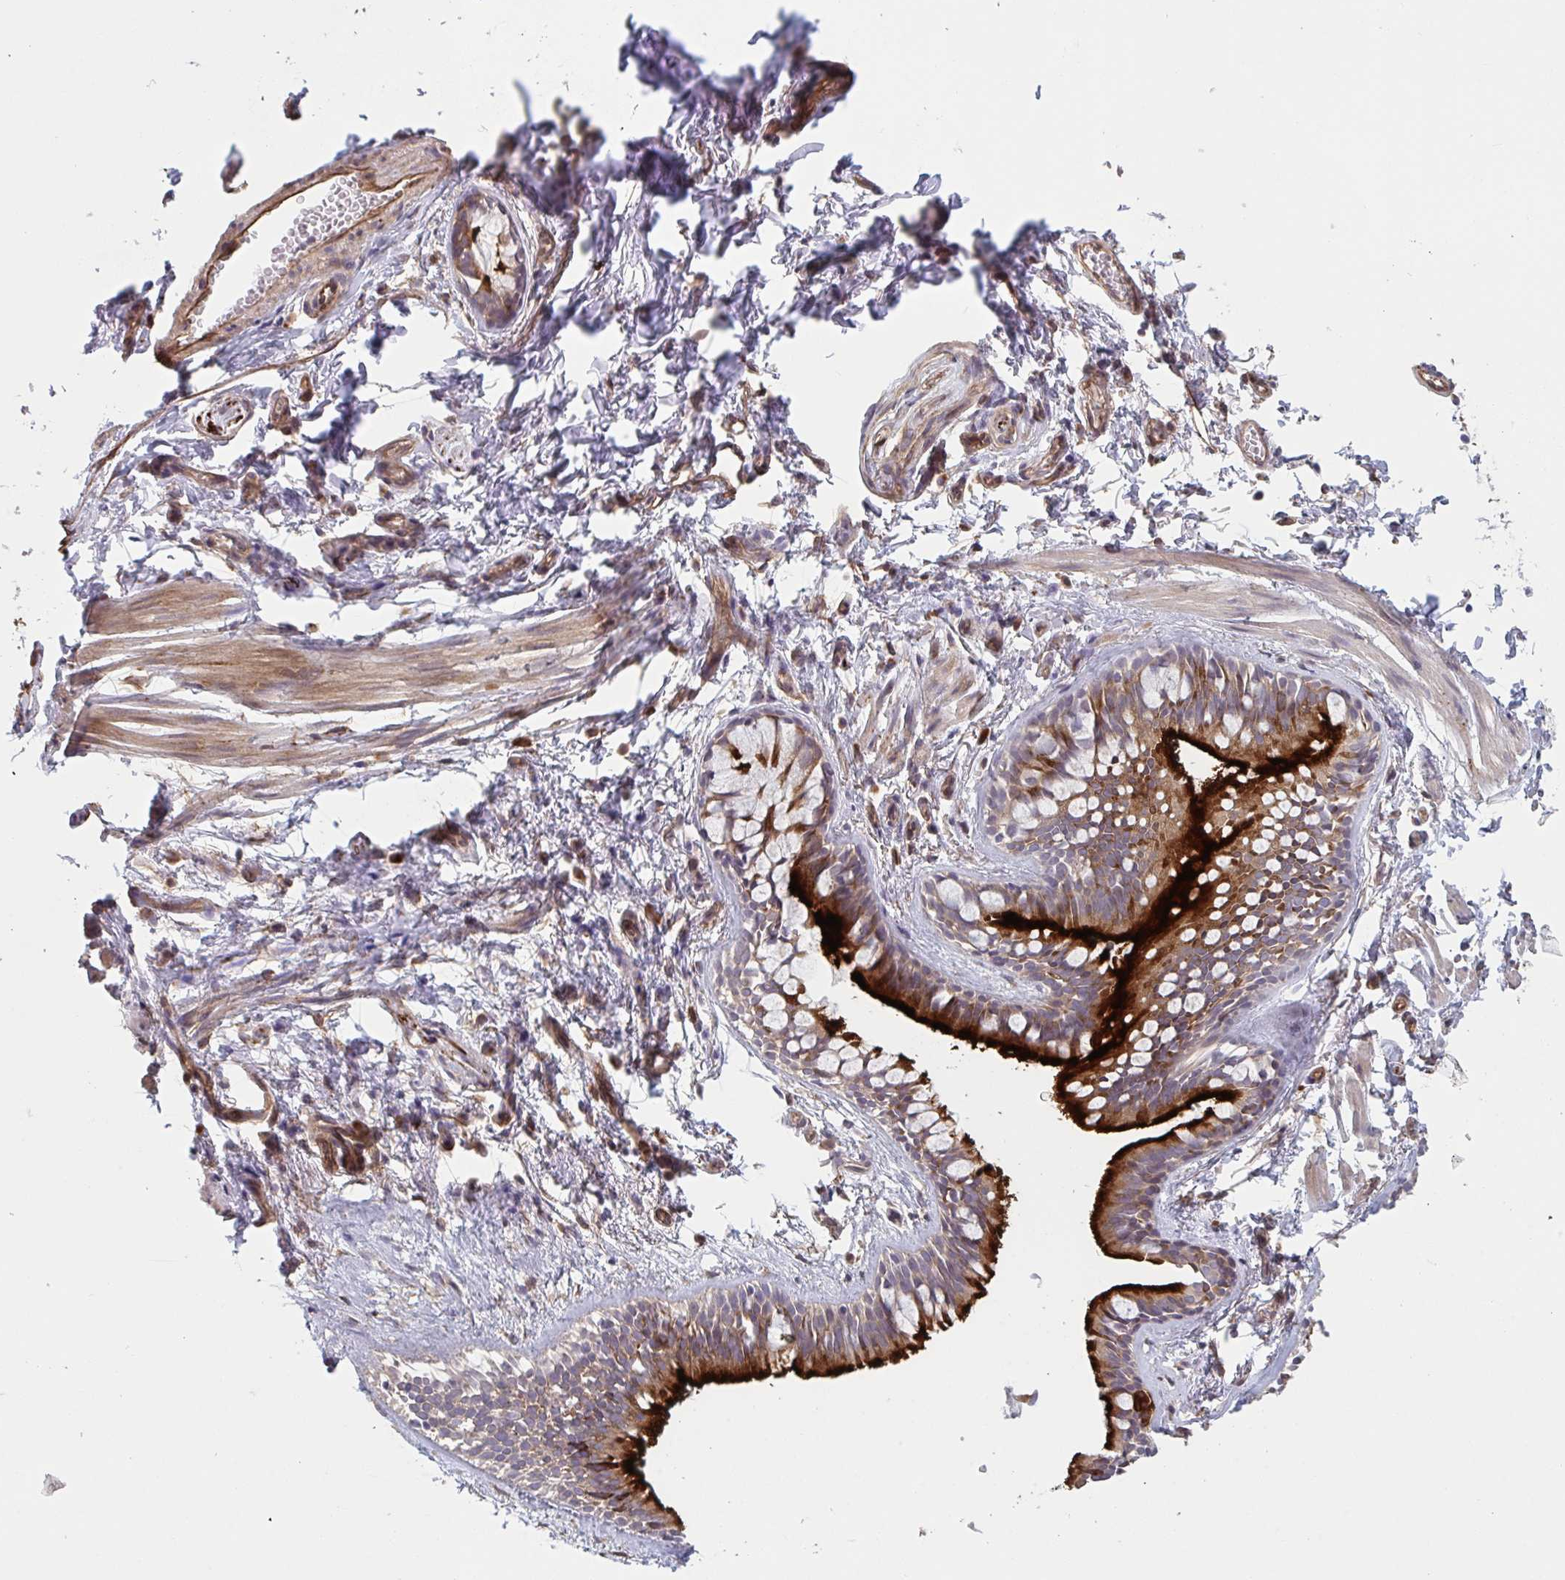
{"staining": {"intensity": "strong", "quantity": "25%-75%", "location": "cytoplasmic/membranous"}, "tissue": "bronchus", "cell_type": "Respiratory epithelial cells", "image_type": "normal", "snomed": [{"axis": "morphology", "description": "Normal tissue, NOS"}, {"axis": "topography", "description": "Bronchus"}], "caption": "High-magnification brightfield microscopy of normal bronchus stained with DAB (3,3'-diaminobenzidine) (brown) and counterstained with hematoxylin (blue). respiratory epithelial cells exhibit strong cytoplasmic/membranous positivity is appreciated in about25%-75% of cells. The staining was performed using DAB to visualize the protein expression in brown, while the nuclei were stained in blue with hematoxylin (Magnification: 20x).", "gene": "TNFSF10", "patient": {"sex": "female", "age": 59}}